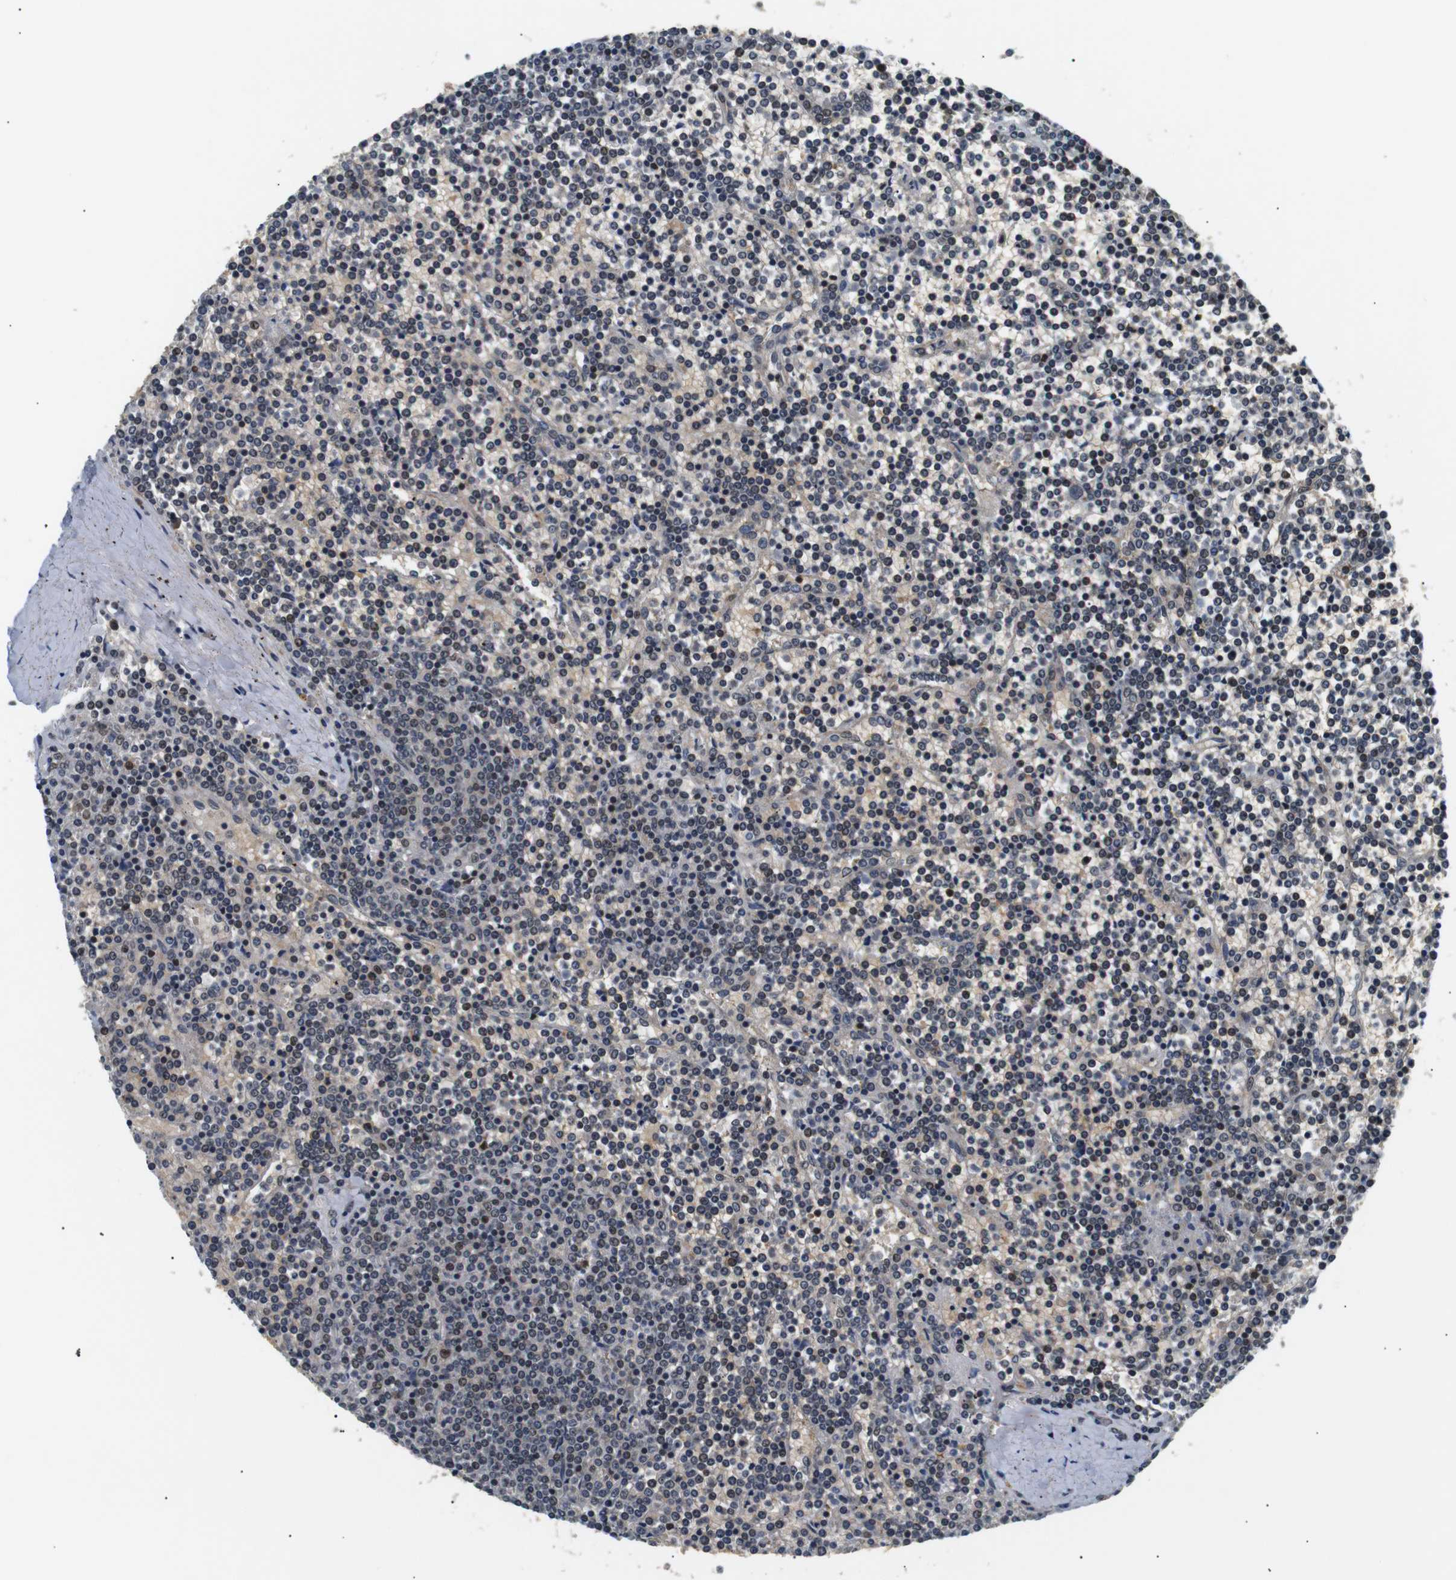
{"staining": {"intensity": "weak", "quantity": "25%-75%", "location": "nuclear"}, "tissue": "lymphoma", "cell_type": "Tumor cells", "image_type": "cancer", "snomed": [{"axis": "morphology", "description": "Malignant lymphoma, non-Hodgkin's type, Low grade"}, {"axis": "topography", "description": "Spleen"}], "caption": "Protein staining demonstrates weak nuclear expression in approximately 25%-75% of tumor cells in malignant lymphoma, non-Hodgkin's type (low-grade). (DAB (3,3'-diaminobenzidine) IHC, brown staining for protein, blue staining for nuclei).", "gene": "SKP1", "patient": {"sex": "female", "age": 19}}